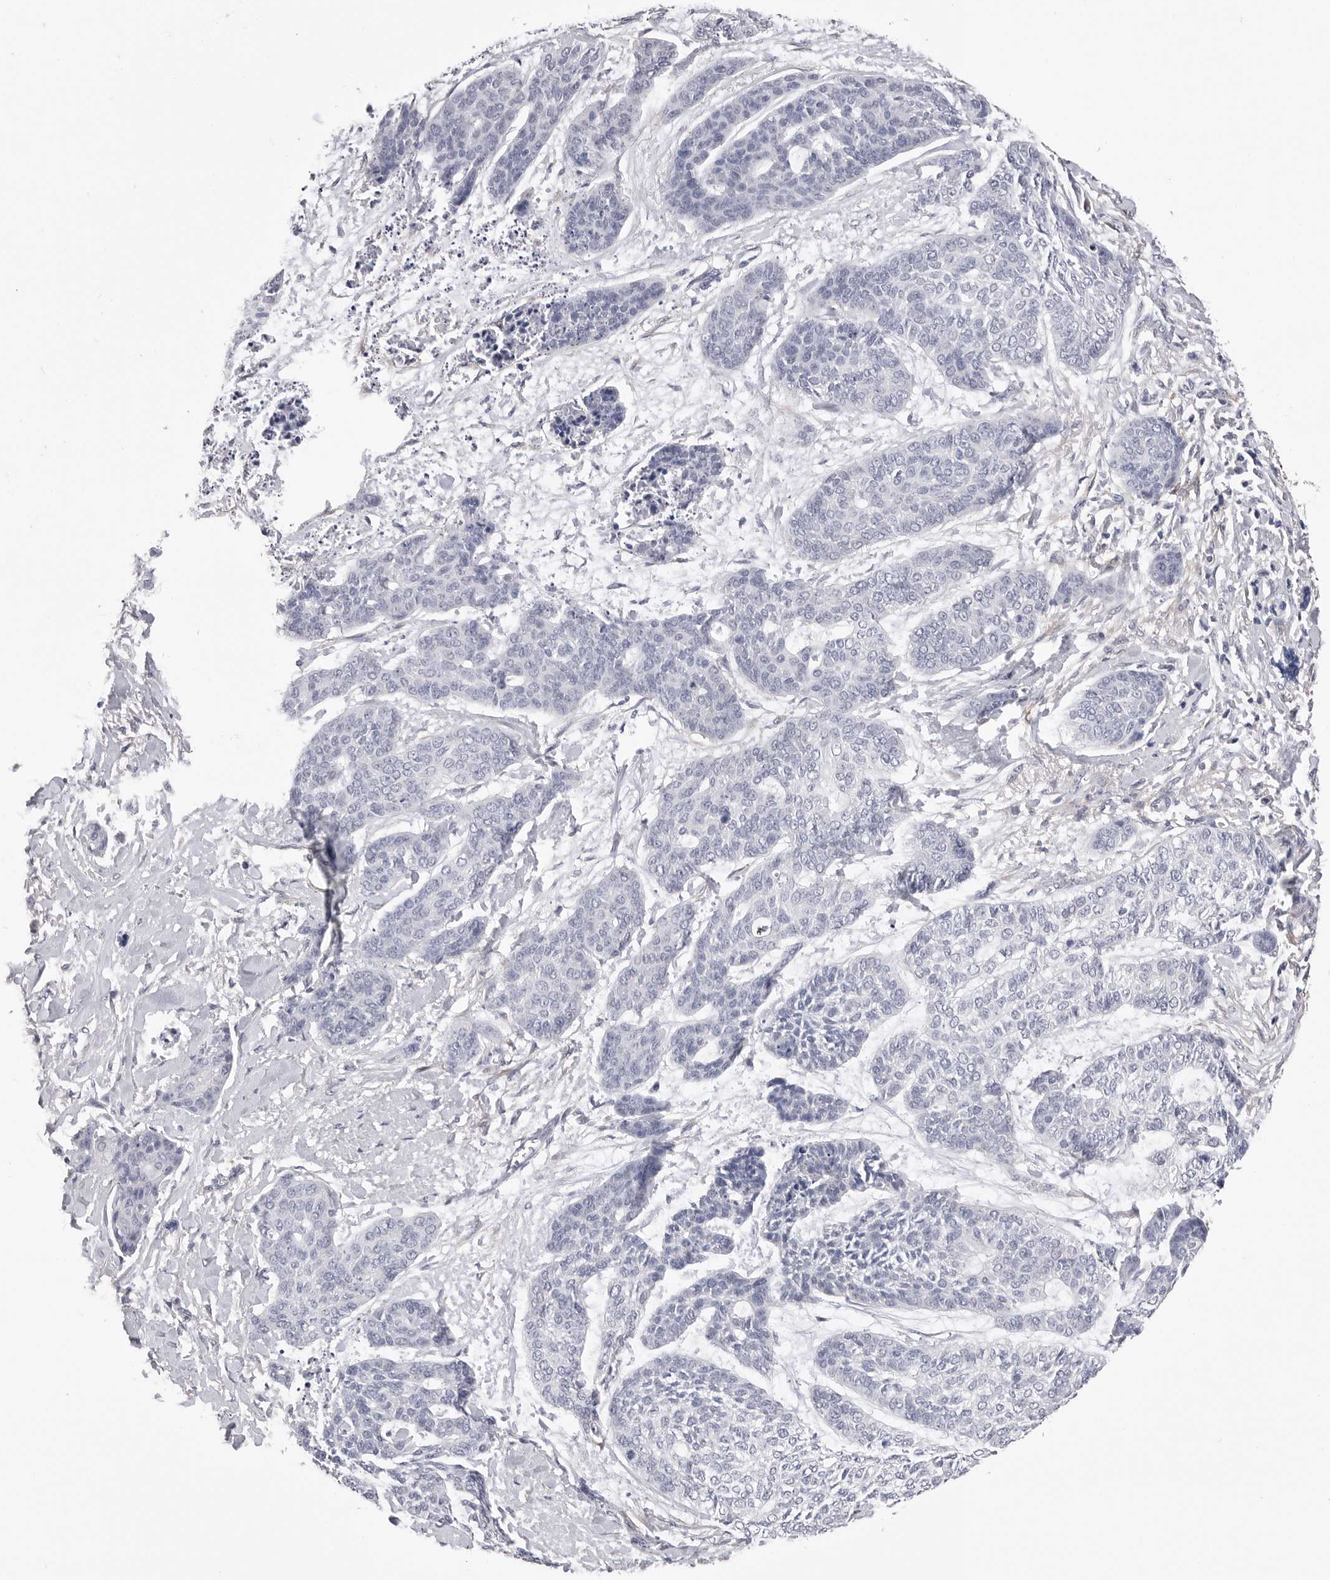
{"staining": {"intensity": "negative", "quantity": "none", "location": "none"}, "tissue": "skin cancer", "cell_type": "Tumor cells", "image_type": "cancer", "snomed": [{"axis": "morphology", "description": "Basal cell carcinoma"}, {"axis": "topography", "description": "Skin"}], "caption": "Tumor cells show no significant protein positivity in skin cancer (basal cell carcinoma).", "gene": "AKAP12", "patient": {"sex": "female", "age": 64}}